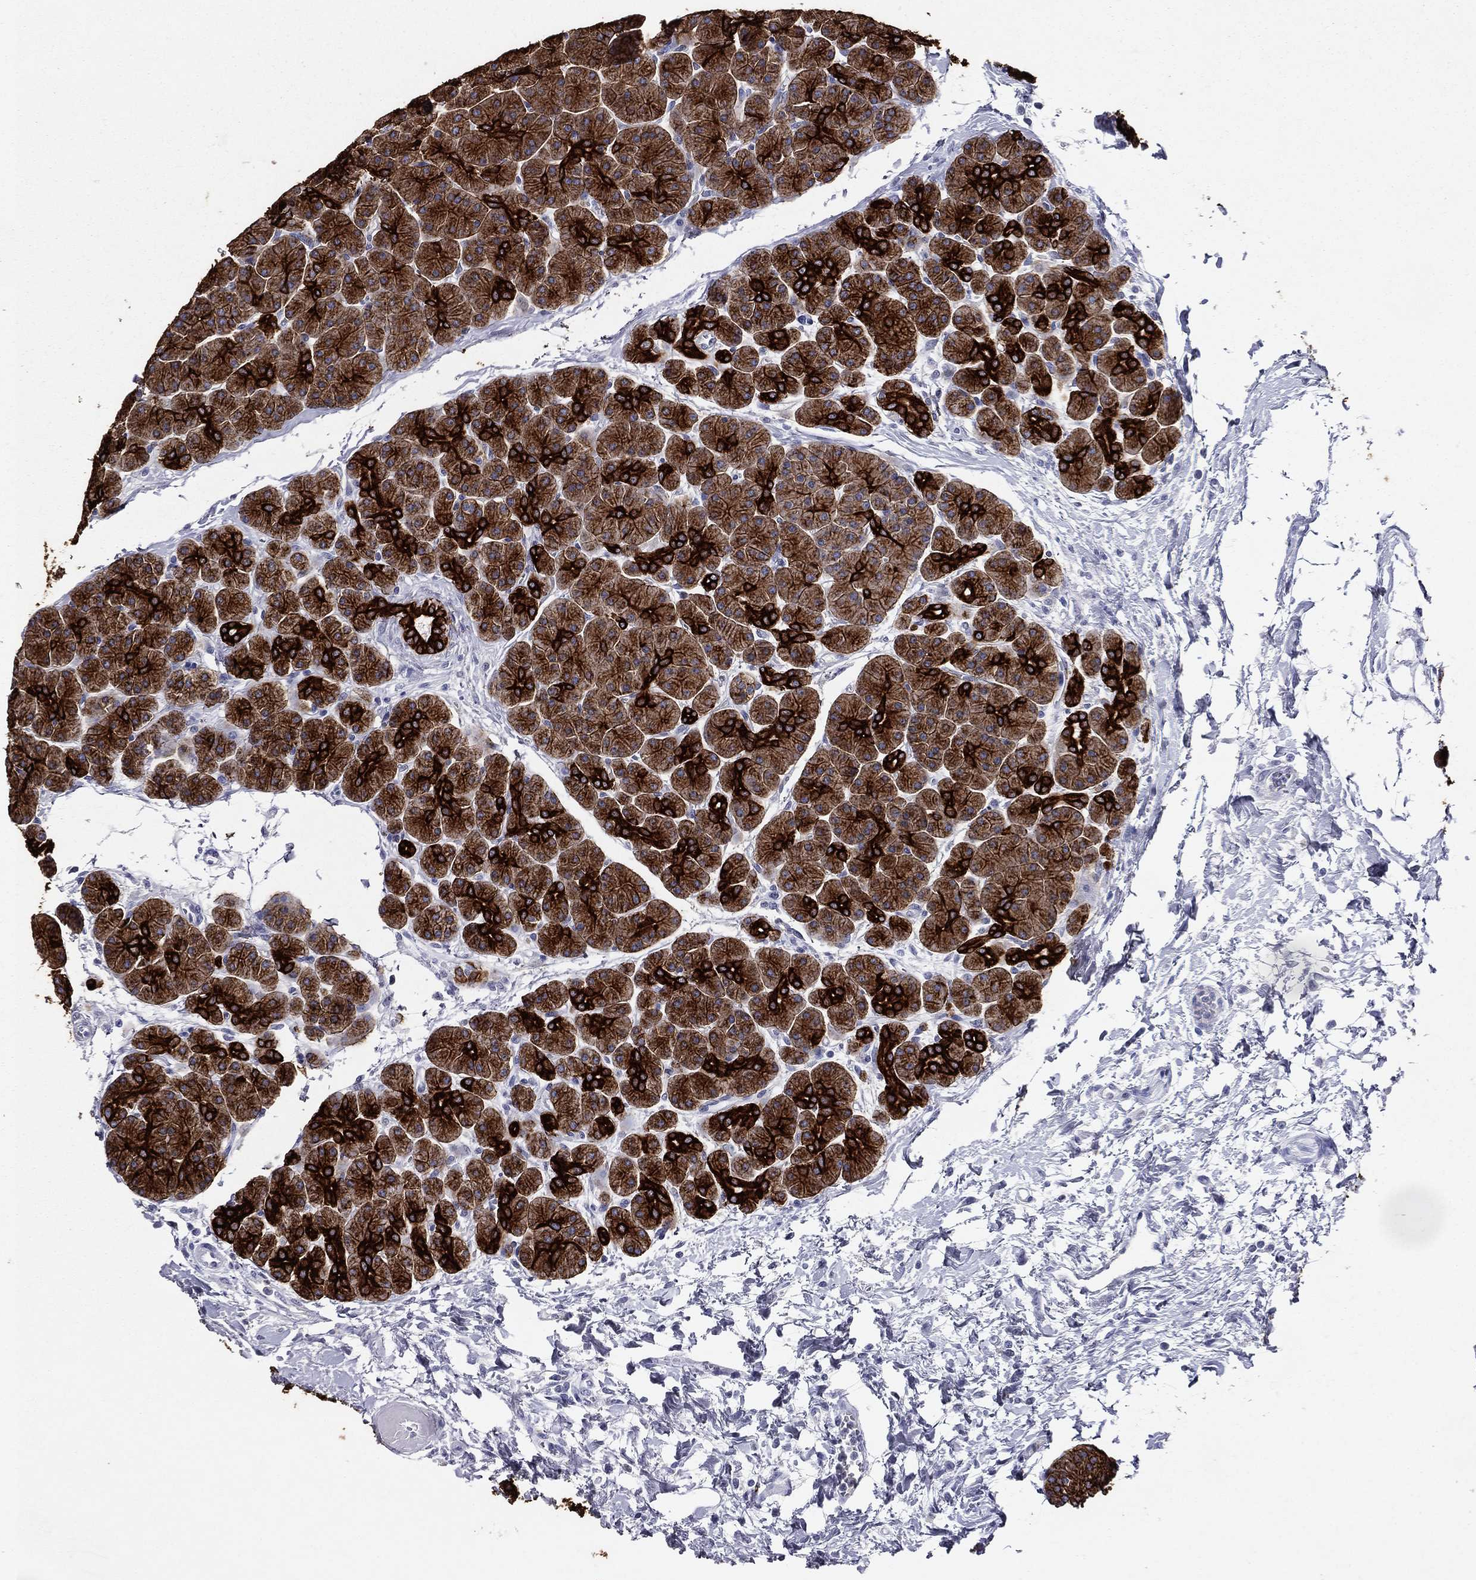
{"staining": {"intensity": "strong", "quantity": ">75%", "location": "cytoplasmic/membranous"}, "tissue": "pancreas", "cell_type": "Exocrine glandular cells", "image_type": "normal", "snomed": [{"axis": "morphology", "description": "Normal tissue, NOS"}, {"axis": "topography", "description": "Pancreas"}], "caption": "IHC of benign human pancreas exhibits high levels of strong cytoplasmic/membranous staining in approximately >75% of exocrine glandular cells.", "gene": "KRT7", "patient": {"sex": "female", "age": 44}}